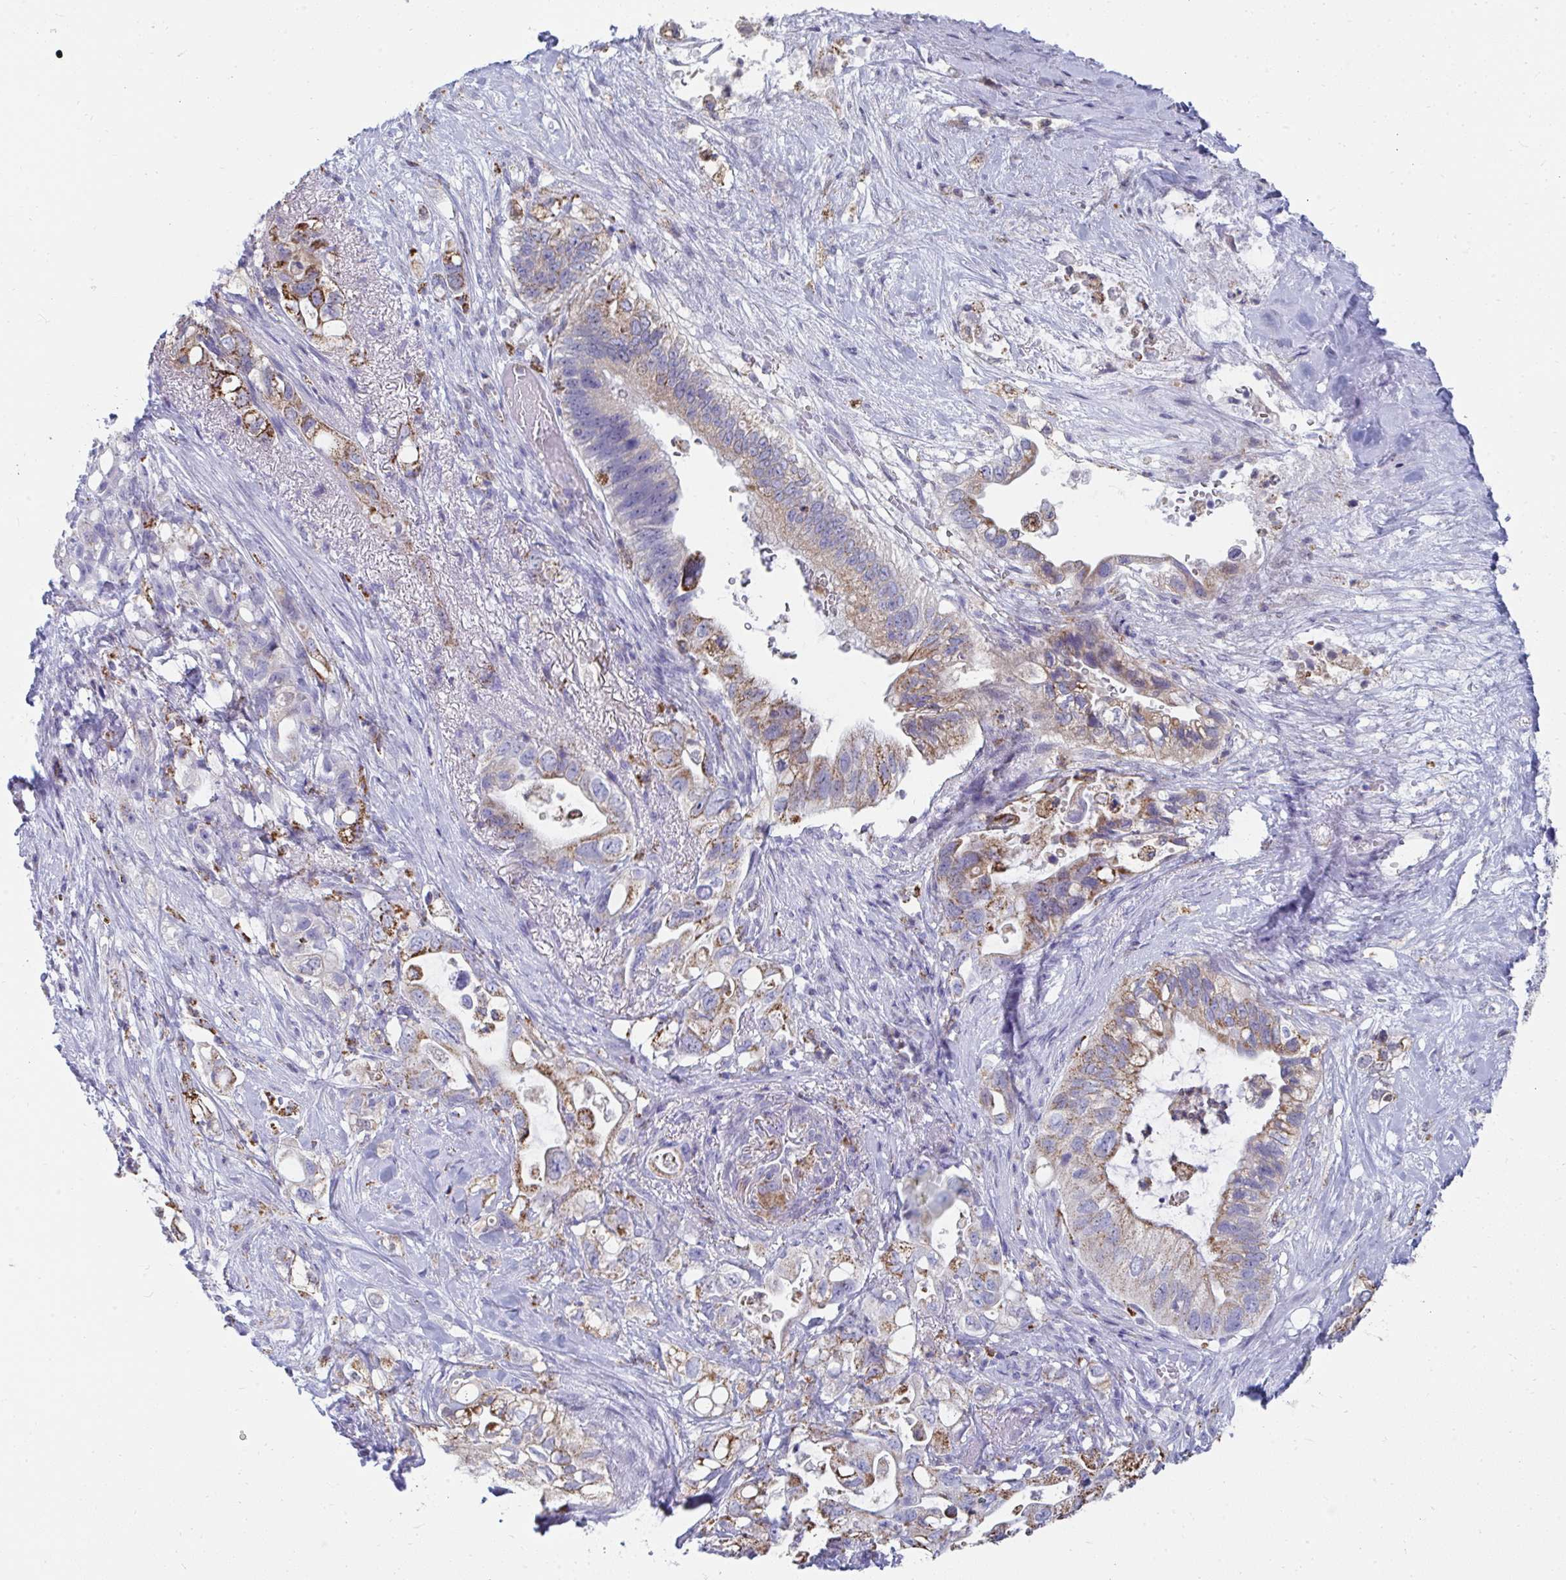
{"staining": {"intensity": "moderate", "quantity": "25%-75%", "location": "cytoplasmic/membranous"}, "tissue": "pancreatic cancer", "cell_type": "Tumor cells", "image_type": "cancer", "snomed": [{"axis": "morphology", "description": "Adenocarcinoma, NOS"}, {"axis": "topography", "description": "Pancreas"}], "caption": "Pancreatic cancer stained with a protein marker exhibits moderate staining in tumor cells.", "gene": "MGAM2", "patient": {"sex": "female", "age": 72}}